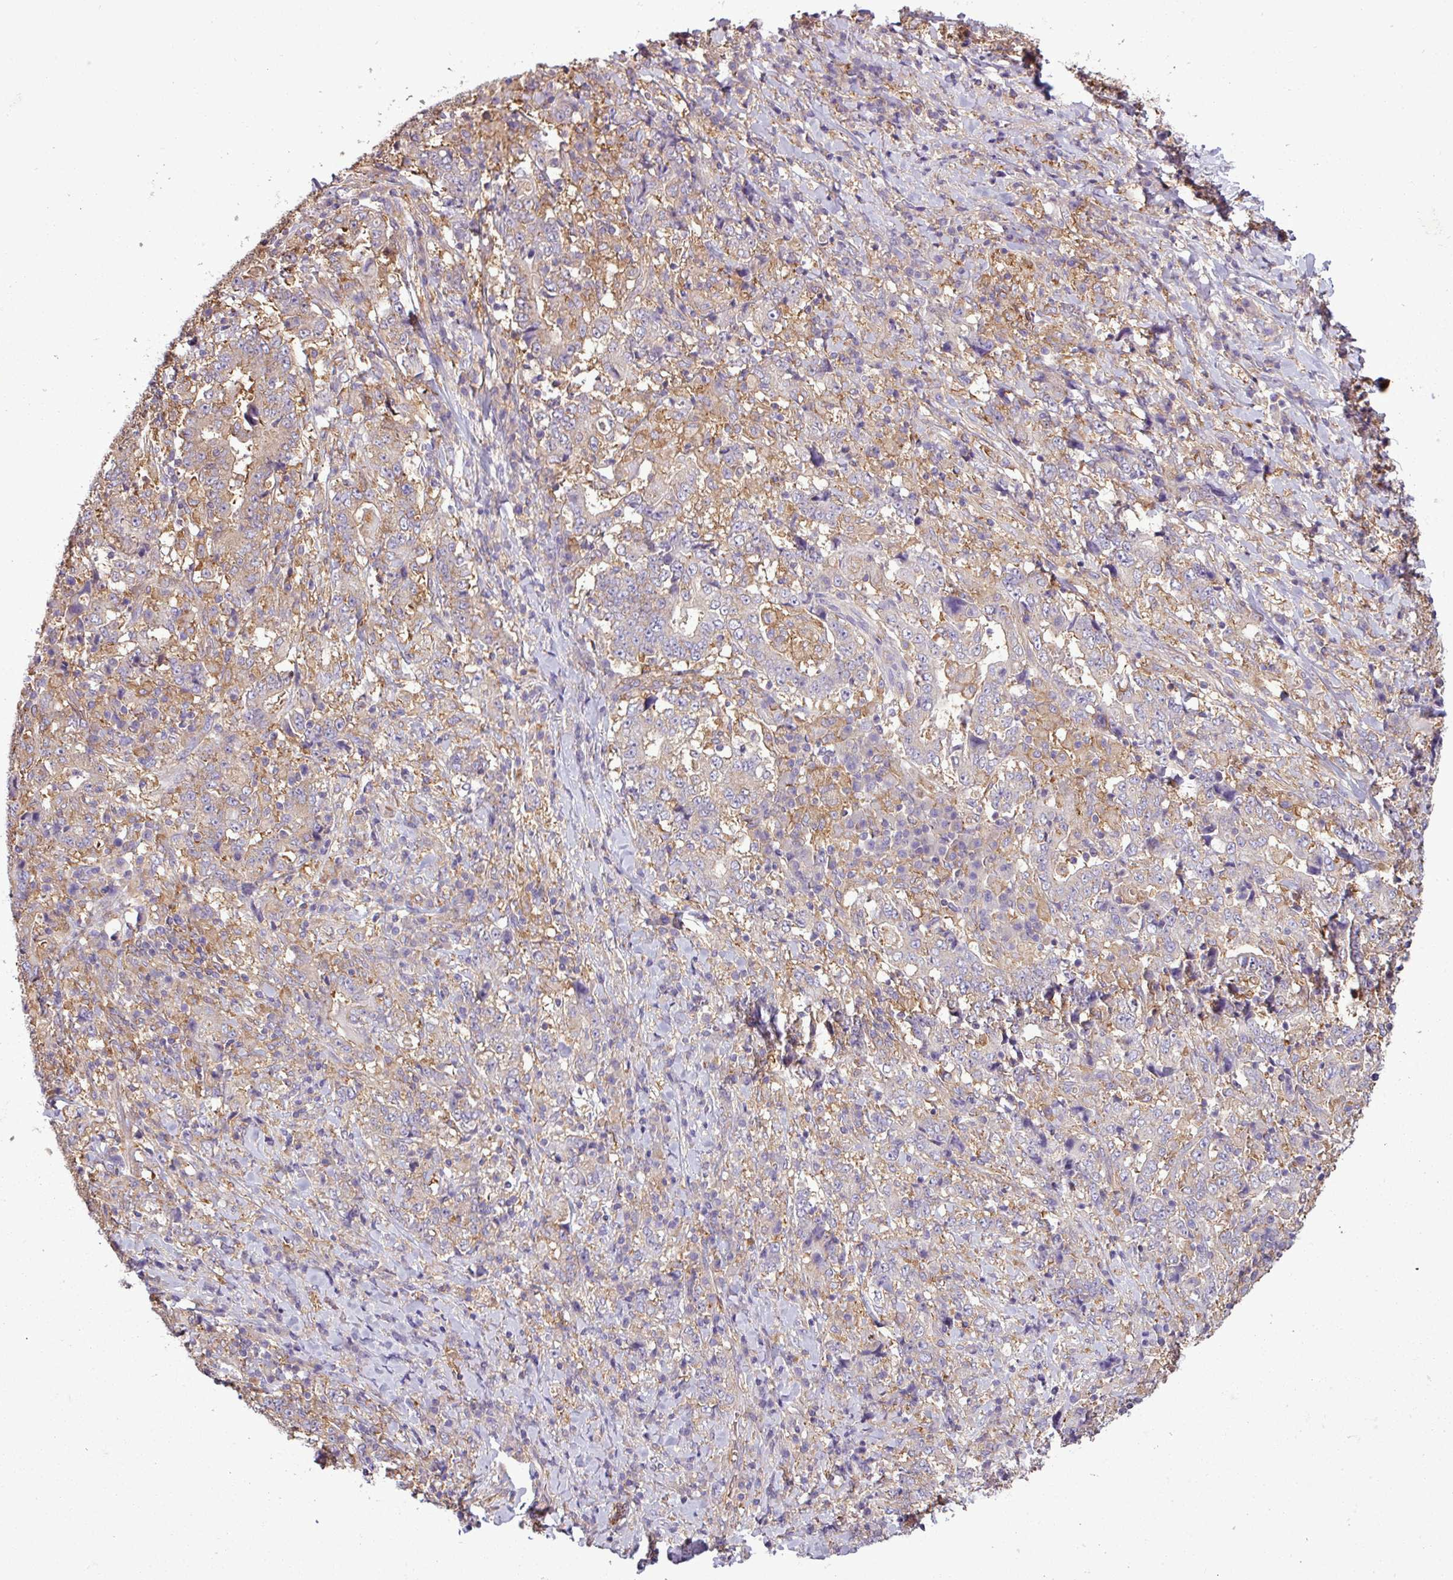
{"staining": {"intensity": "negative", "quantity": "none", "location": "none"}, "tissue": "stomach cancer", "cell_type": "Tumor cells", "image_type": "cancer", "snomed": [{"axis": "morphology", "description": "Normal tissue, NOS"}, {"axis": "morphology", "description": "Adenocarcinoma, NOS"}, {"axis": "topography", "description": "Stomach, upper"}, {"axis": "topography", "description": "Stomach"}], "caption": "IHC of stomach cancer displays no staining in tumor cells.", "gene": "PACSIN2", "patient": {"sex": "male", "age": 59}}